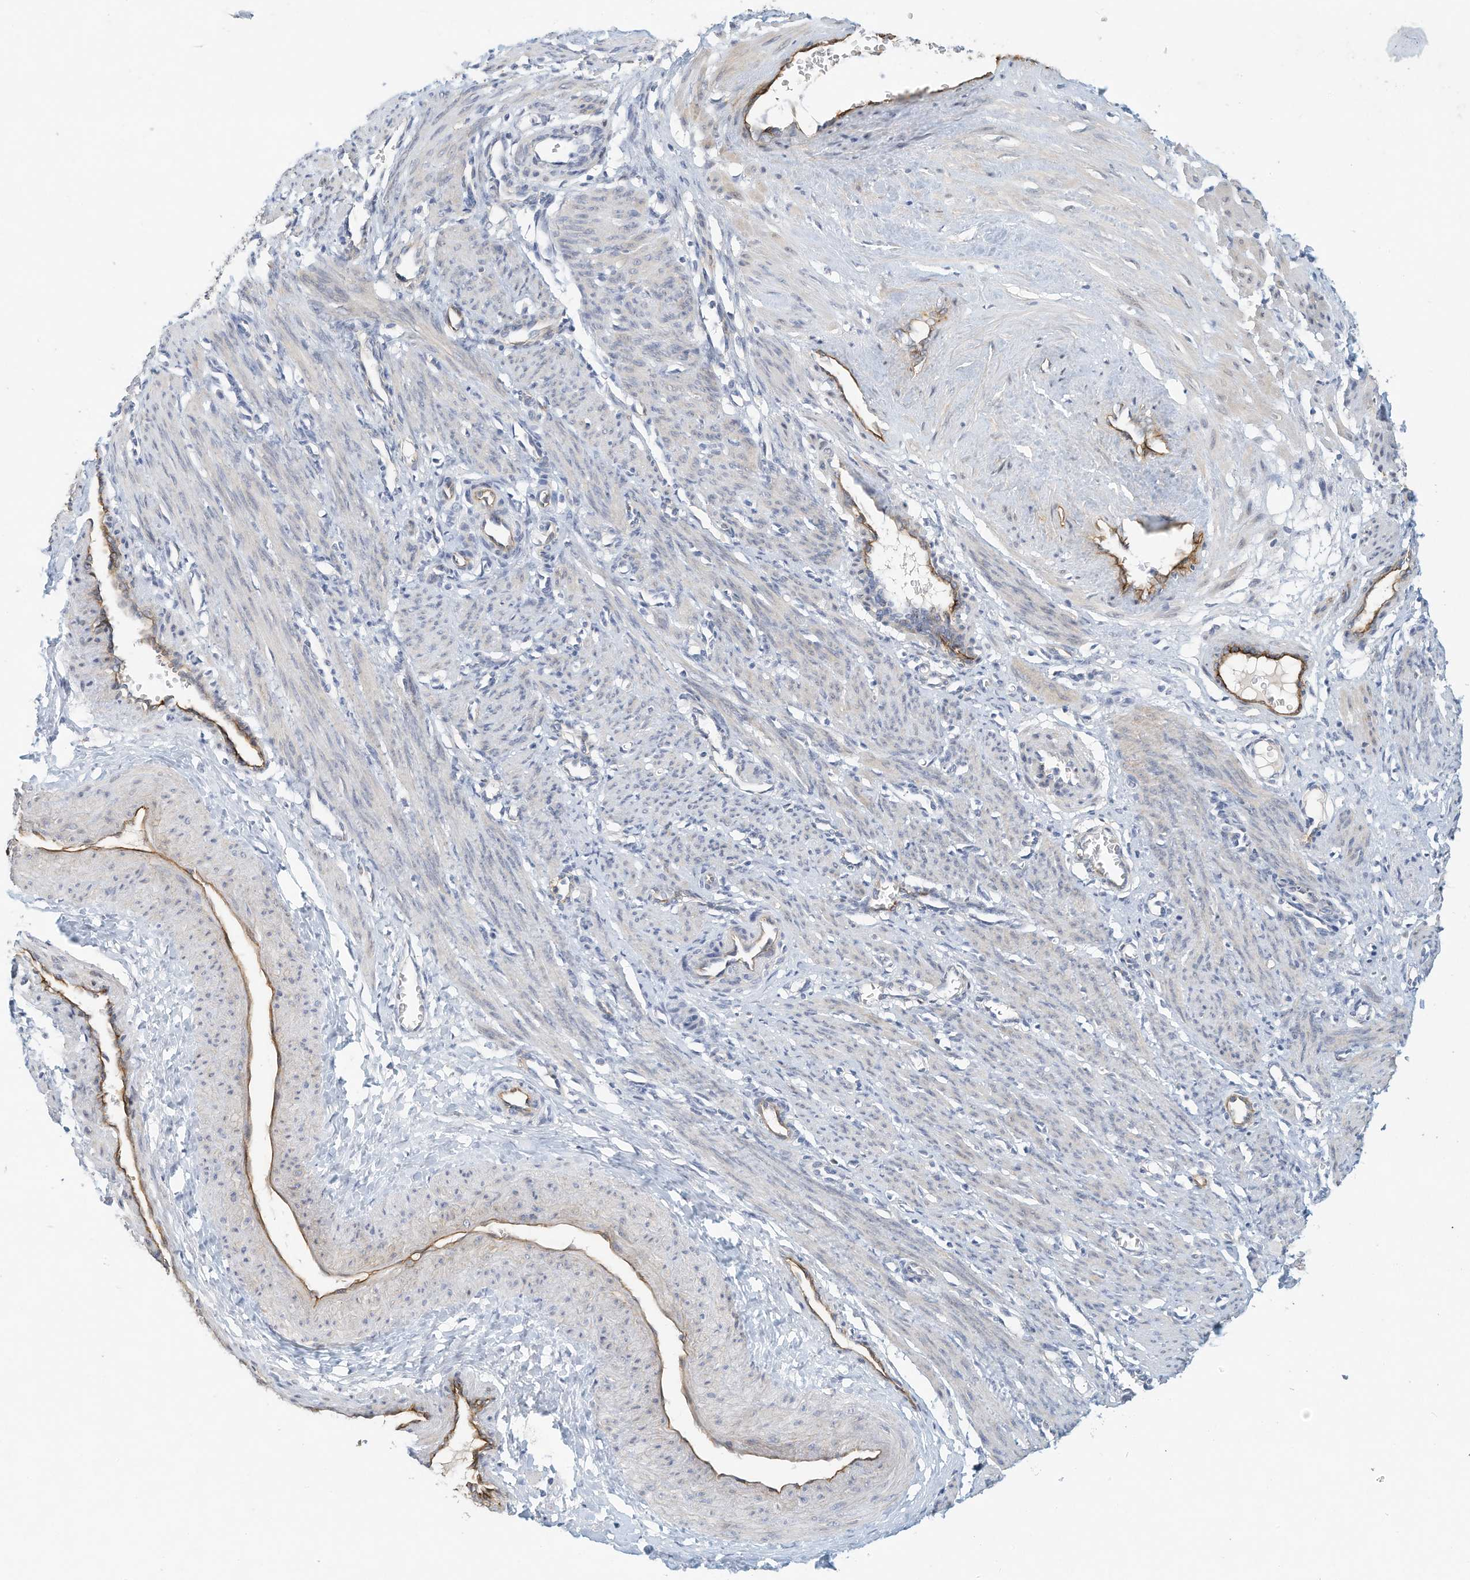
{"staining": {"intensity": "negative", "quantity": "none", "location": "none"}, "tissue": "smooth muscle", "cell_type": "Smooth muscle cells", "image_type": "normal", "snomed": [{"axis": "morphology", "description": "Normal tissue, NOS"}, {"axis": "topography", "description": "Endometrium"}], "caption": "Smooth muscle was stained to show a protein in brown. There is no significant positivity in smooth muscle cells. (Stains: DAB (3,3'-diaminobenzidine) IHC with hematoxylin counter stain, Microscopy: brightfield microscopy at high magnification).", "gene": "ARHGAP28", "patient": {"sex": "female", "age": 33}}